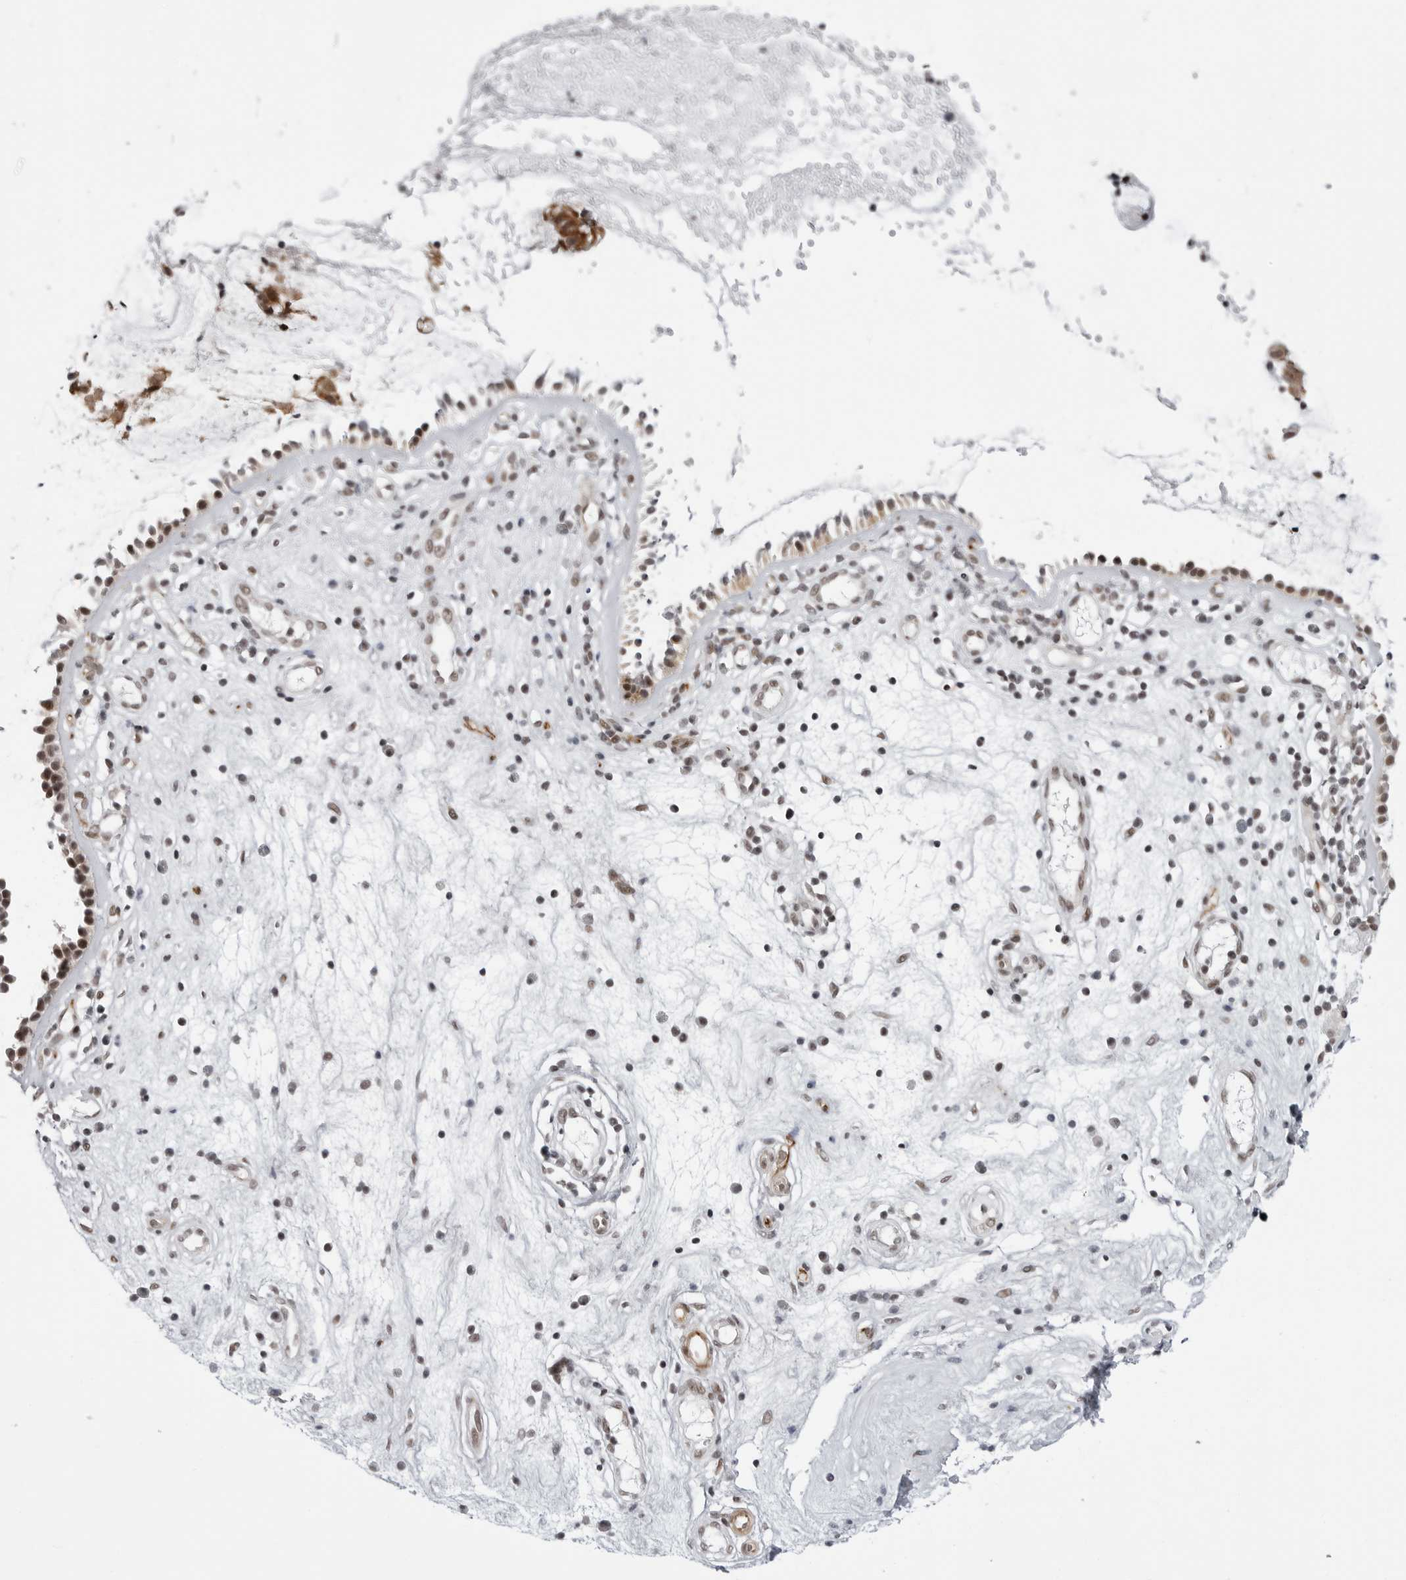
{"staining": {"intensity": "moderate", "quantity": "<25%", "location": "cytoplasmic/membranous,nuclear"}, "tissue": "nasopharynx", "cell_type": "Respiratory epithelial cells", "image_type": "normal", "snomed": [{"axis": "morphology", "description": "Normal tissue, NOS"}, {"axis": "topography", "description": "Nasopharynx"}], "caption": "About <25% of respiratory epithelial cells in normal nasopharynx exhibit moderate cytoplasmic/membranous,nuclear protein expression as visualized by brown immunohistochemical staining.", "gene": "TRIM66", "patient": {"sex": "female", "age": 39}}